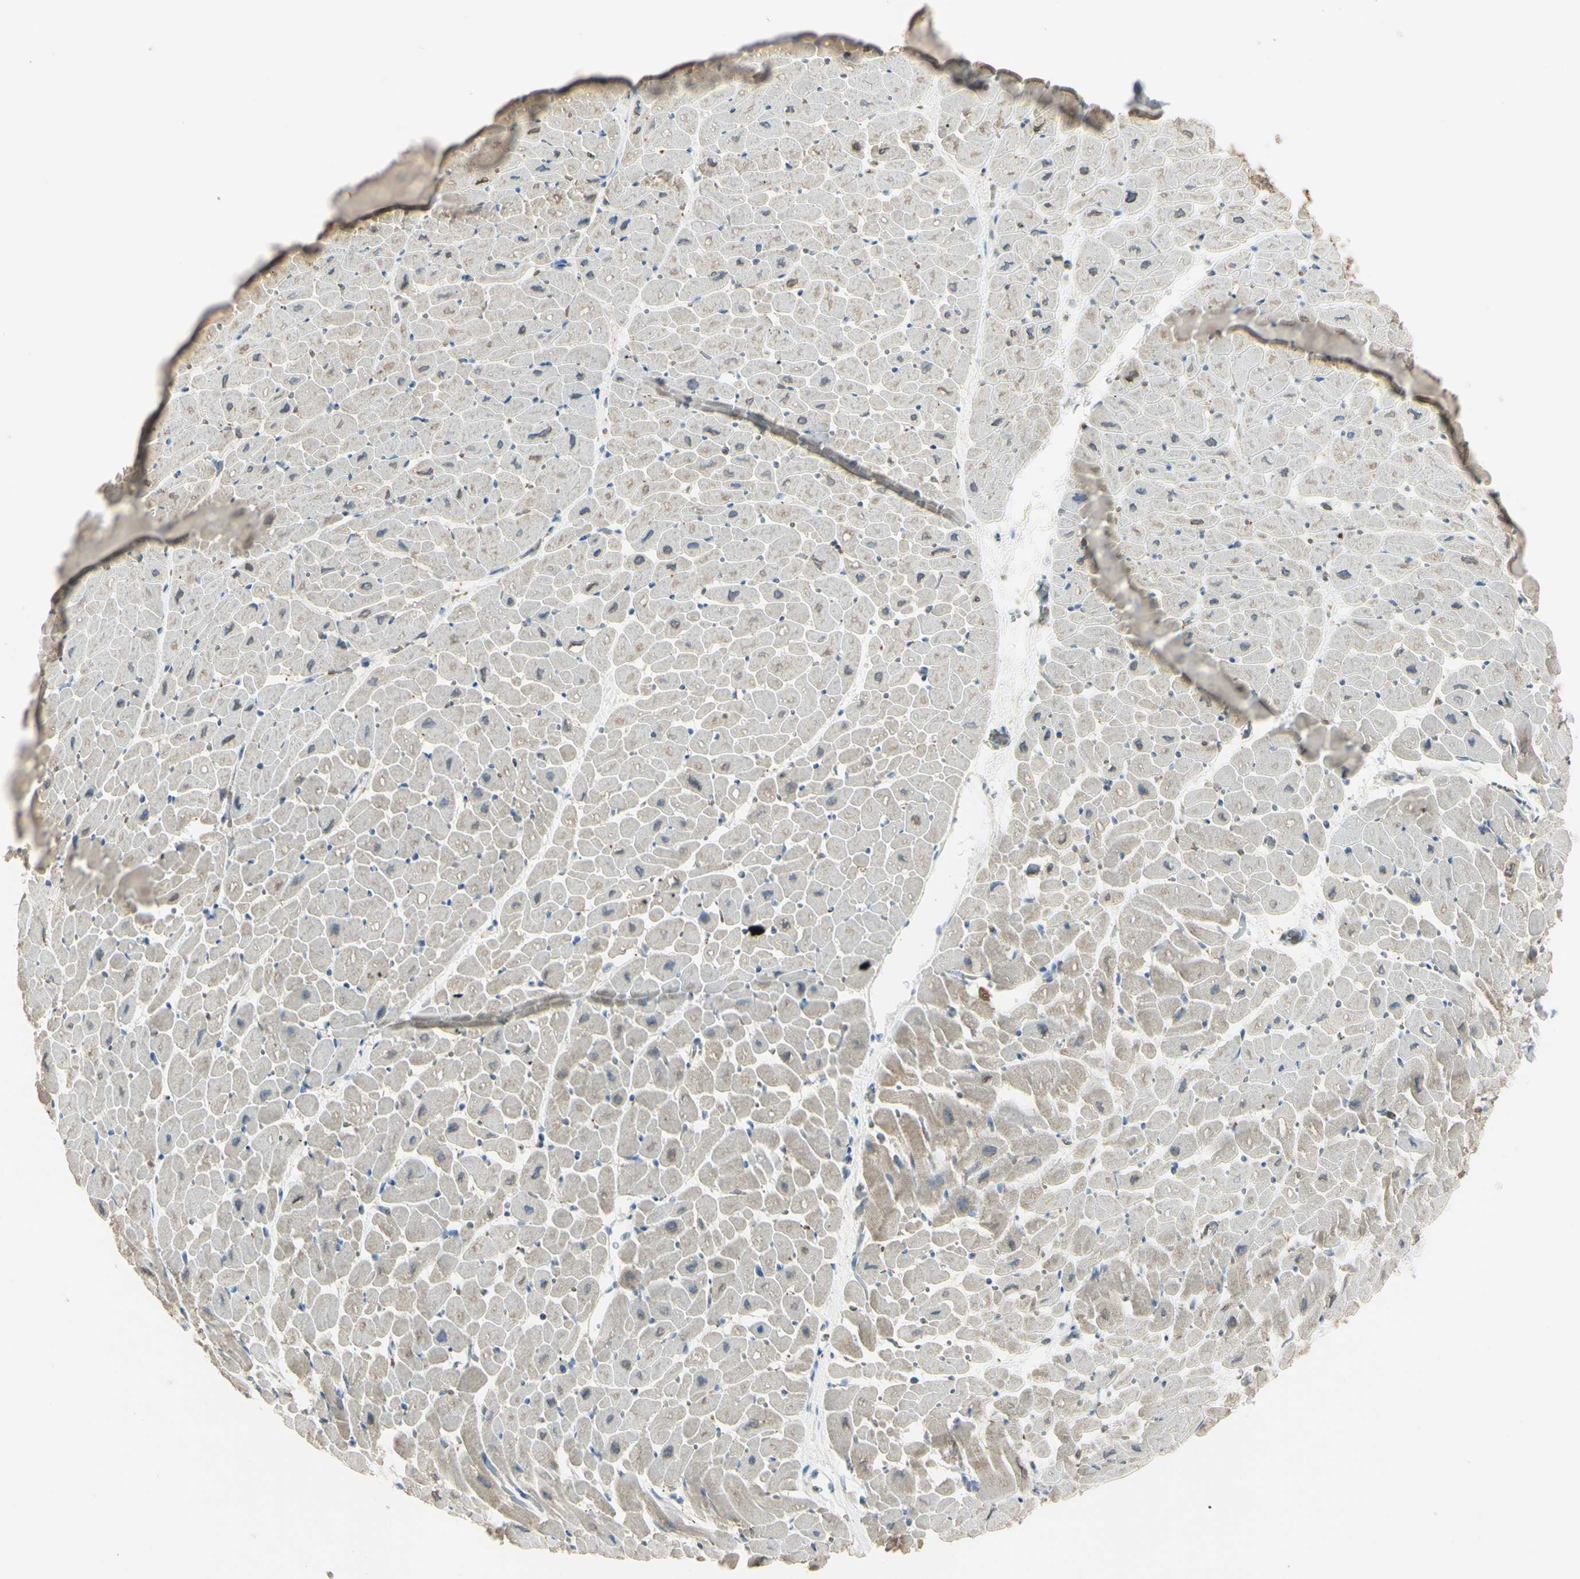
{"staining": {"intensity": "weak", "quantity": ">75%", "location": "cytoplasmic/membranous"}, "tissue": "heart muscle", "cell_type": "Cardiomyocytes", "image_type": "normal", "snomed": [{"axis": "morphology", "description": "Normal tissue, NOS"}, {"axis": "topography", "description": "Heart"}], "caption": "This histopathology image displays unremarkable heart muscle stained with immunohistochemistry to label a protein in brown. The cytoplasmic/membranous of cardiomyocytes show weak positivity for the protein. Nuclei are counter-stained blue.", "gene": "CYRIB", "patient": {"sex": "male", "age": 45}}